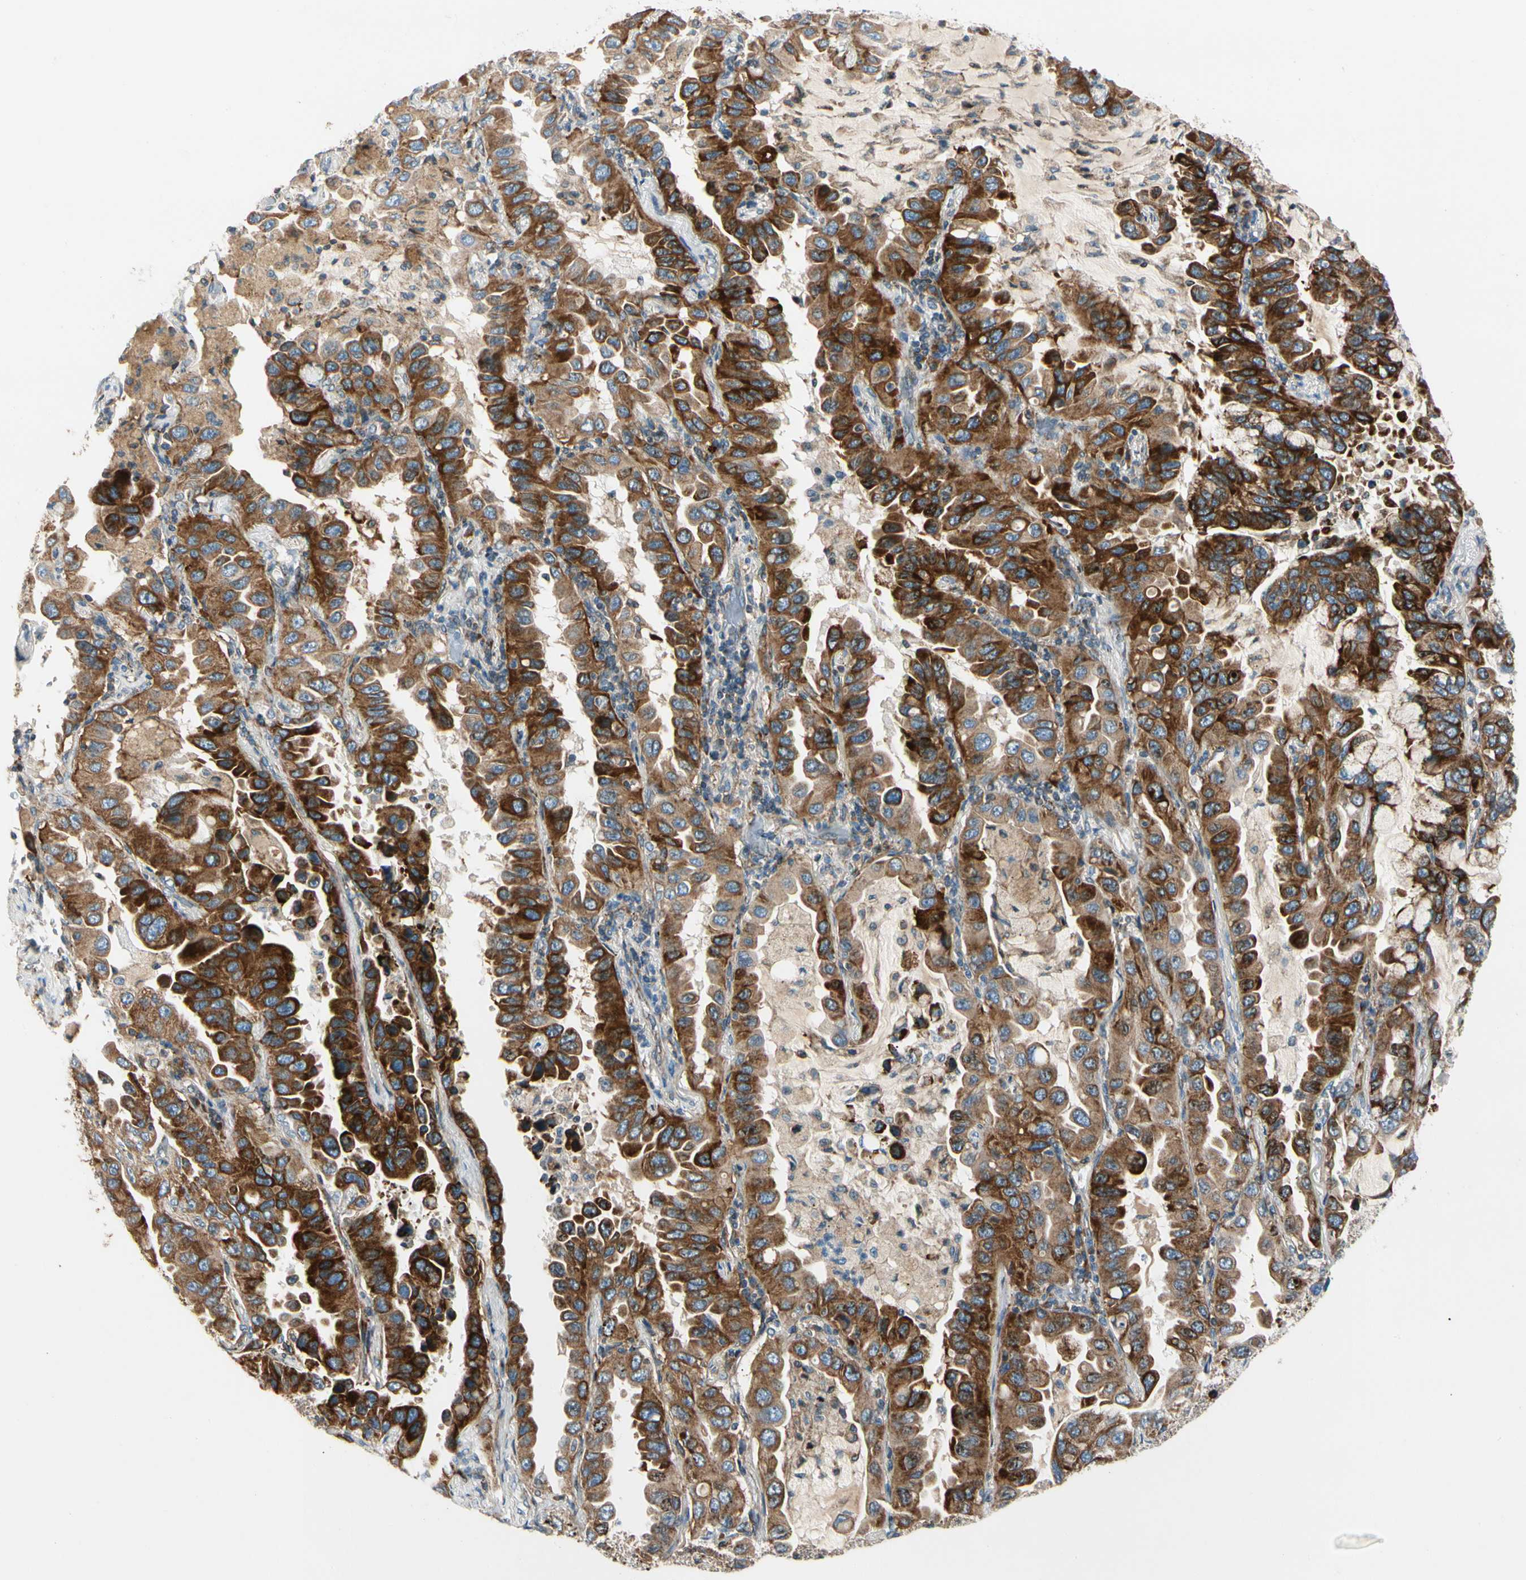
{"staining": {"intensity": "strong", "quantity": ">75%", "location": "cytoplasmic/membranous"}, "tissue": "lung cancer", "cell_type": "Tumor cells", "image_type": "cancer", "snomed": [{"axis": "morphology", "description": "Adenocarcinoma, NOS"}, {"axis": "topography", "description": "Lung"}], "caption": "Lung adenocarcinoma was stained to show a protein in brown. There is high levels of strong cytoplasmic/membranous staining in about >75% of tumor cells.", "gene": "MRPL9", "patient": {"sex": "male", "age": 64}}